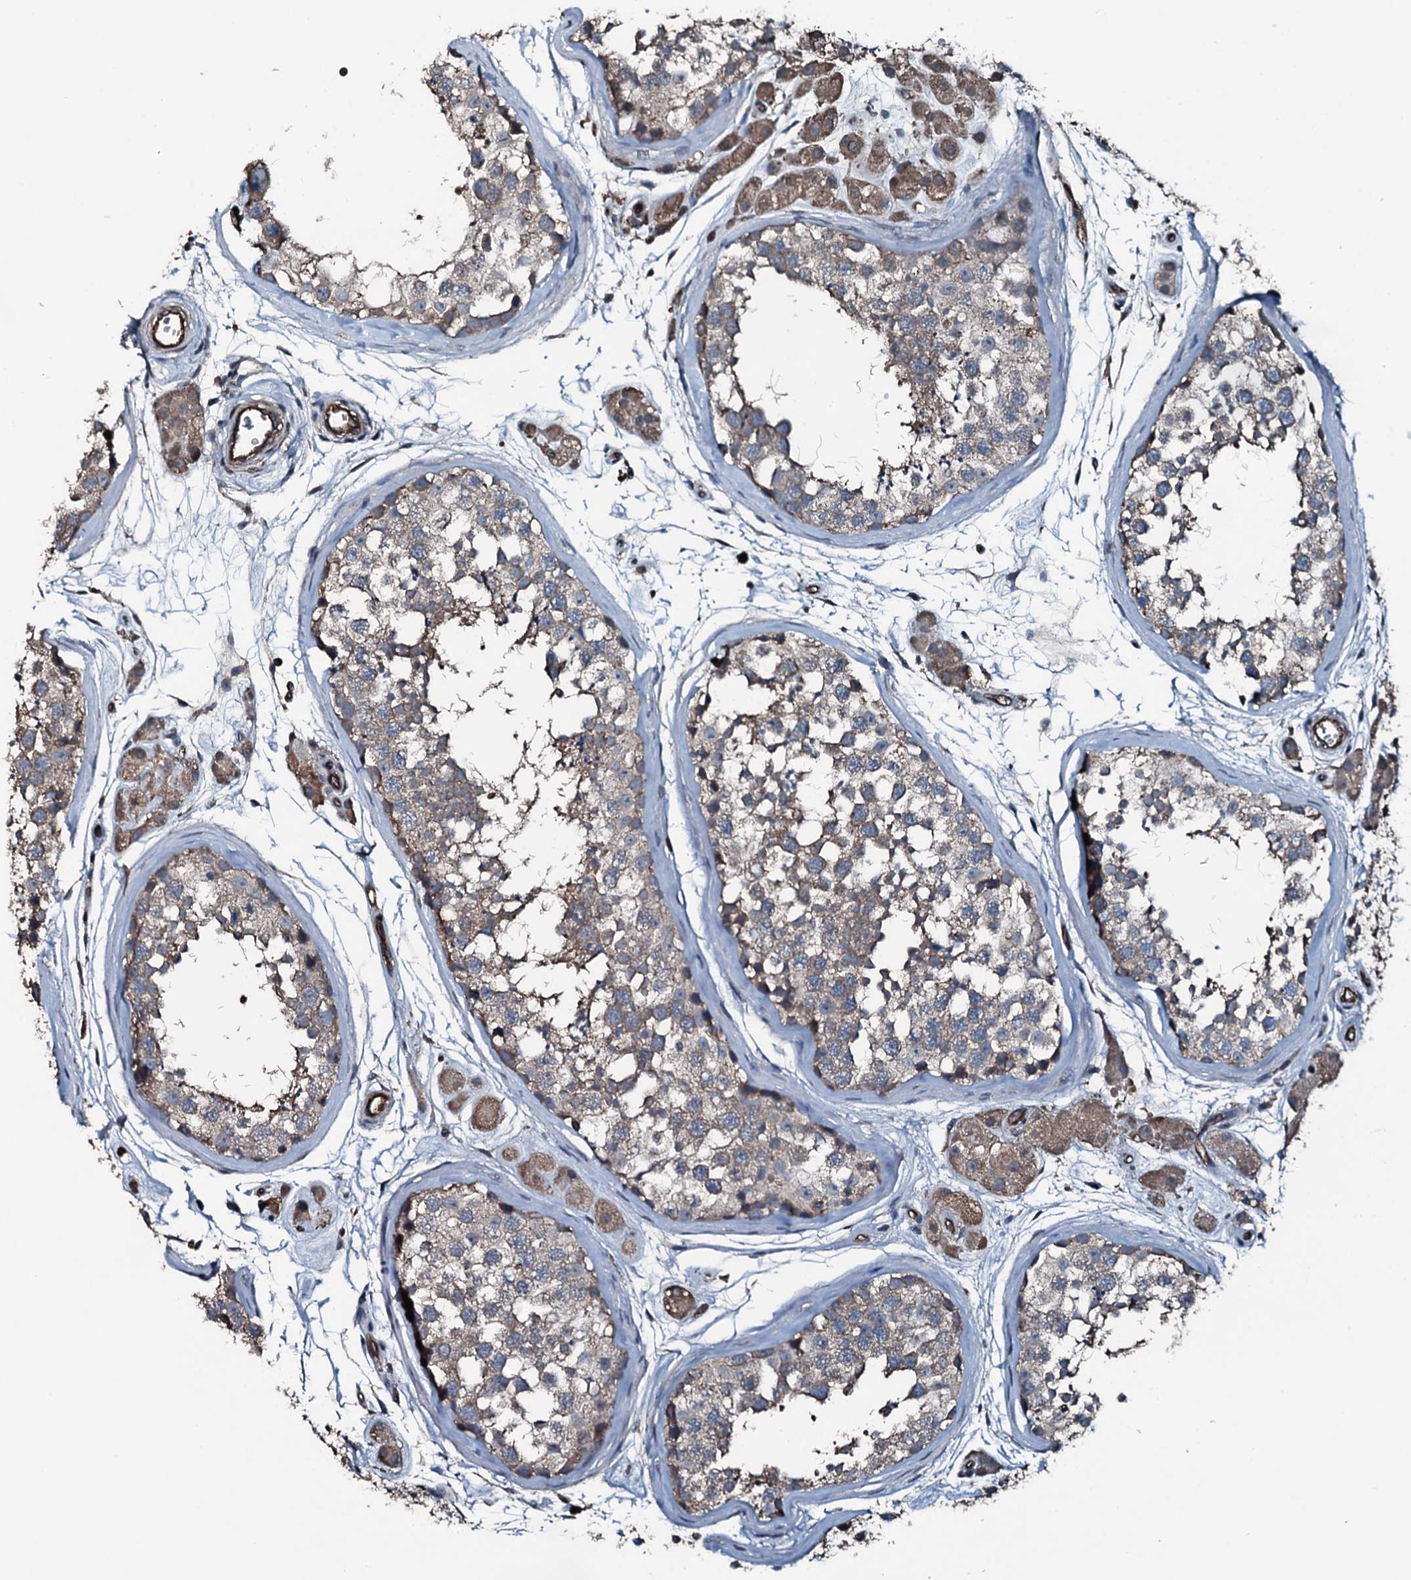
{"staining": {"intensity": "weak", "quantity": "25%-75%", "location": "cytoplasmic/membranous"}, "tissue": "testis", "cell_type": "Cells in seminiferous ducts", "image_type": "normal", "snomed": [{"axis": "morphology", "description": "Normal tissue, NOS"}, {"axis": "topography", "description": "Testis"}], "caption": "DAB immunohistochemical staining of normal testis shows weak cytoplasmic/membranous protein staining in about 25%-75% of cells in seminiferous ducts. (Brightfield microscopy of DAB IHC at high magnification).", "gene": "SLC25A38", "patient": {"sex": "male", "age": 56}}